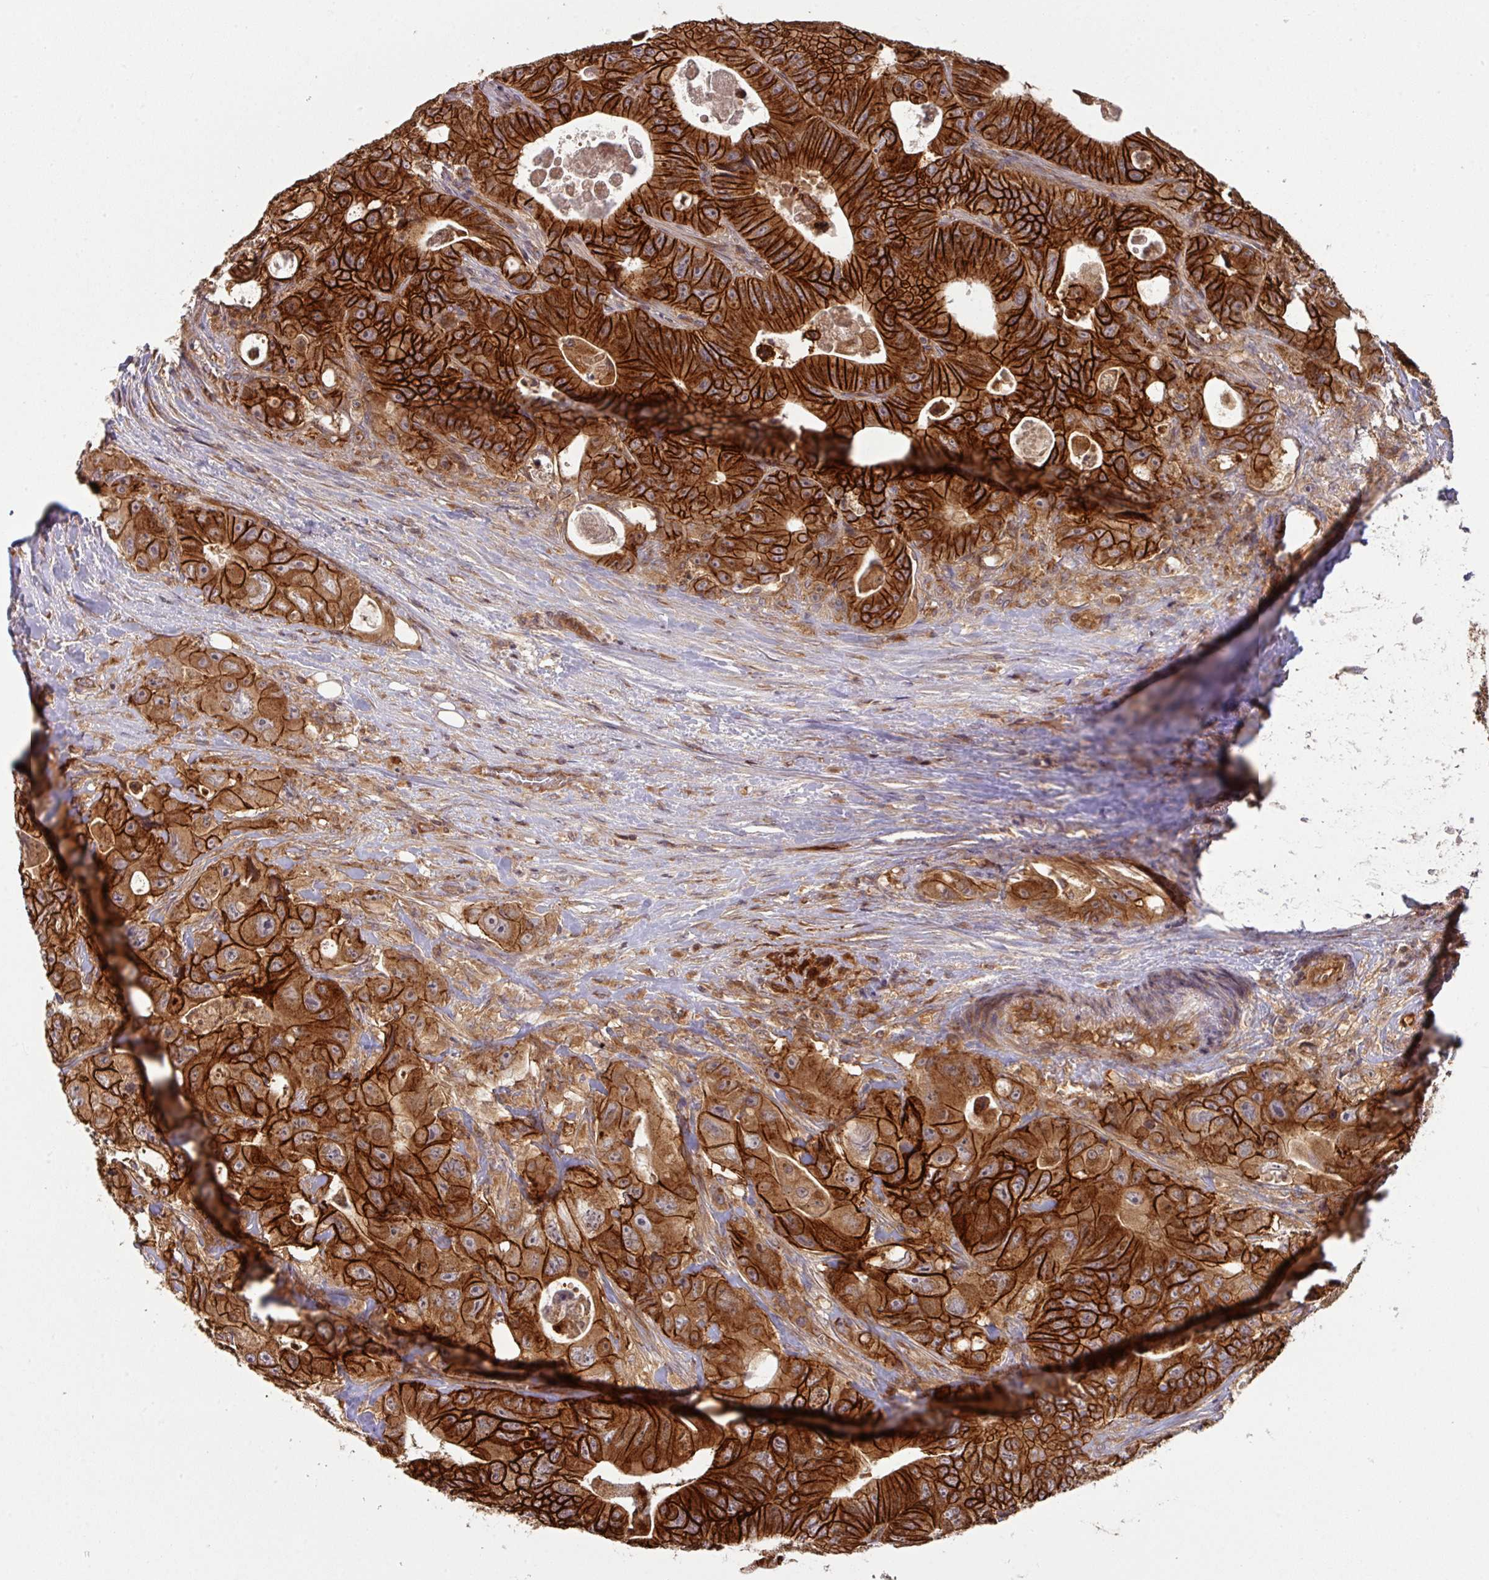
{"staining": {"intensity": "strong", "quantity": ">75%", "location": "cytoplasmic/membranous"}, "tissue": "colorectal cancer", "cell_type": "Tumor cells", "image_type": "cancer", "snomed": [{"axis": "morphology", "description": "Adenocarcinoma, NOS"}, {"axis": "topography", "description": "Colon"}], "caption": "Immunohistochemical staining of human adenocarcinoma (colorectal) shows high levels of strong cytoplasmic/membranous protein positivity in about >75% of tumor cells. (Brightfield microscopy of DAB IHC at high magnification).", "gene": "CYFIP2", "patient": {"sex": "female", "age": 46}}